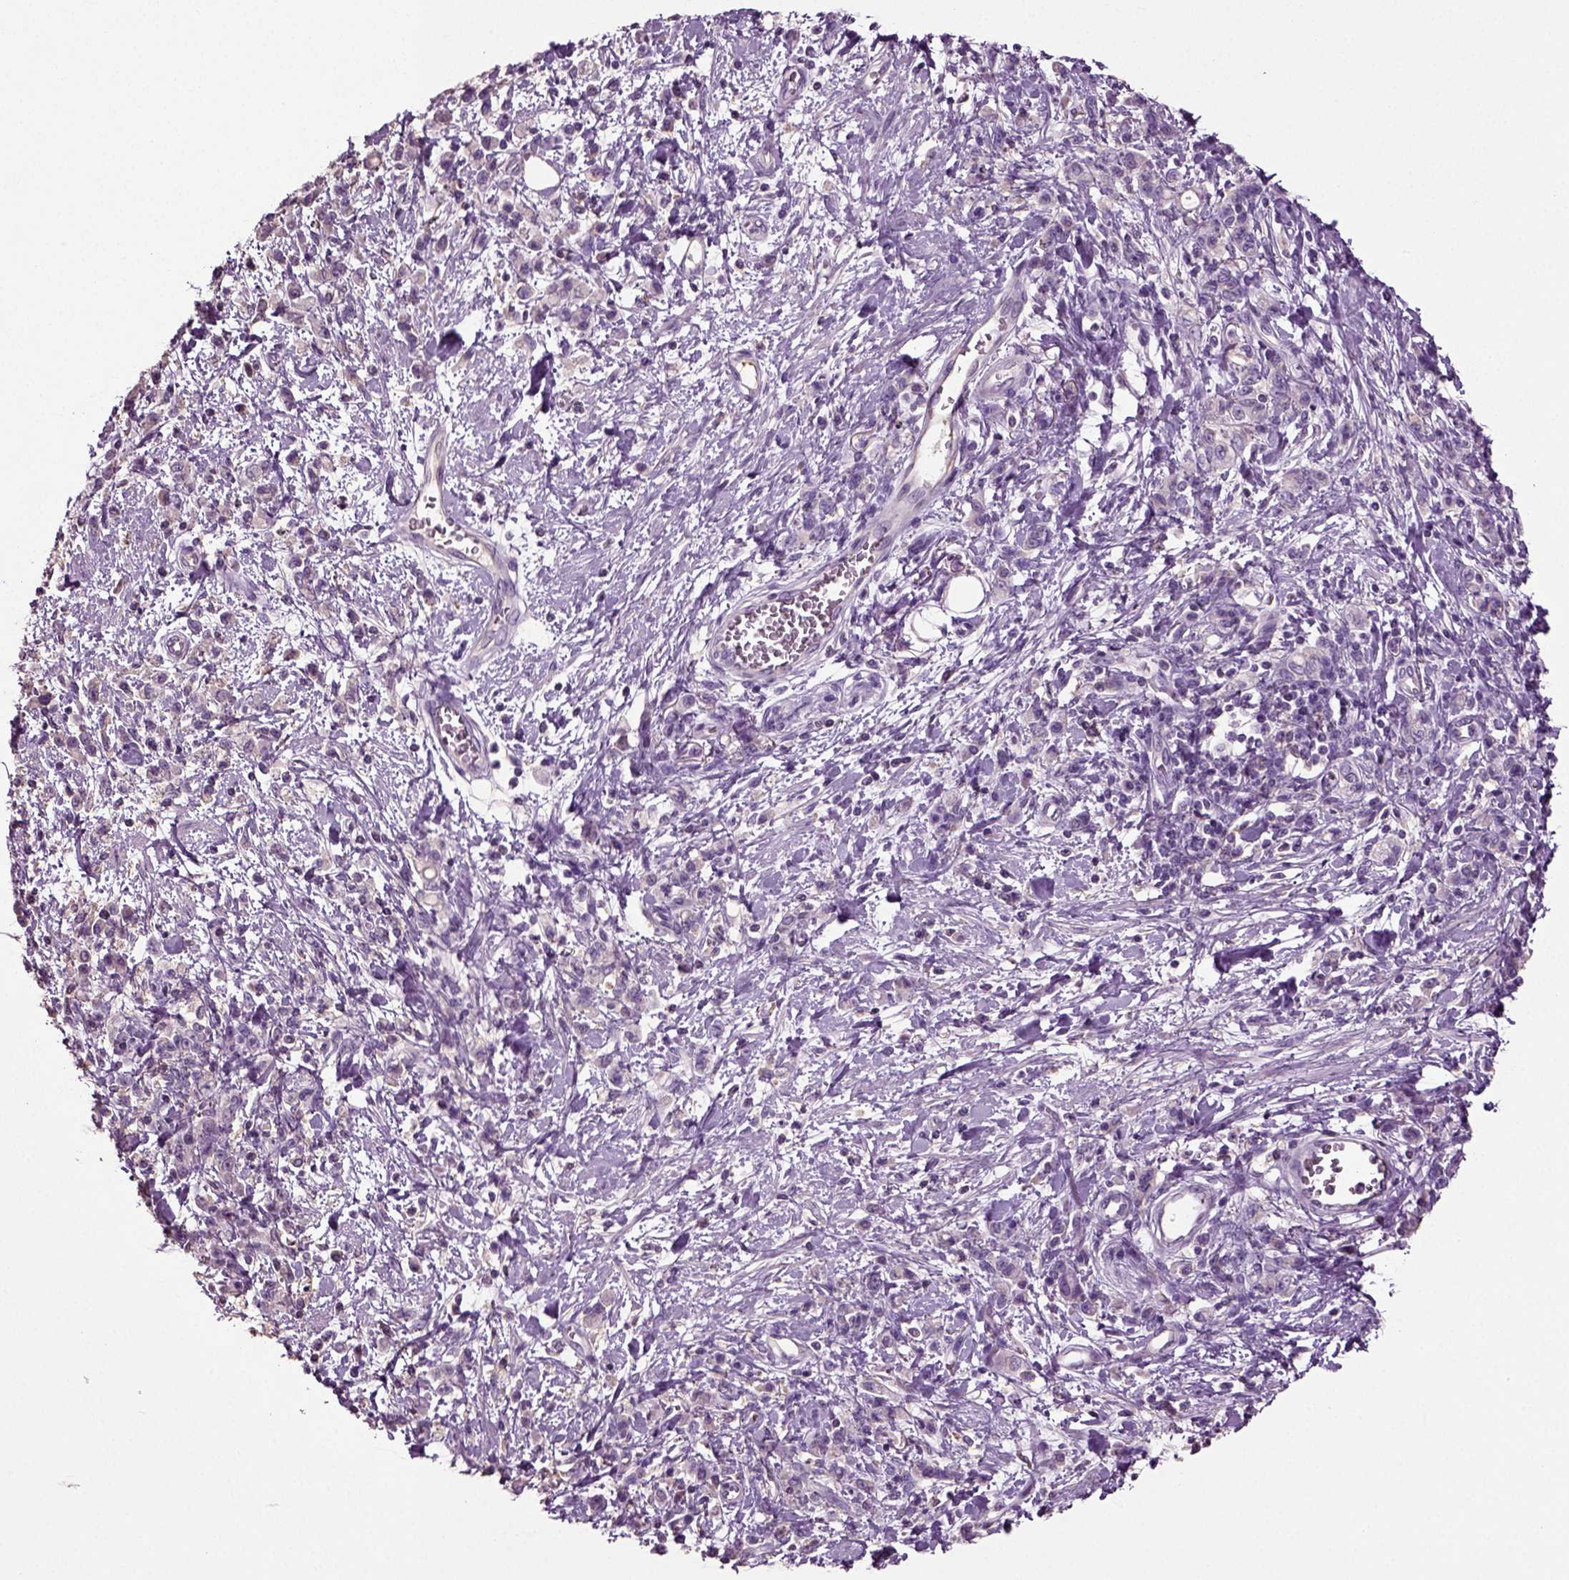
{"staining": {"intensity": "negative", "quantity": "none", "location": "none"}, "tissue": "stomach cancer", "cell_type": "Tumor cells", "image_type": "cancer", "snomed": [{"axis": "morphology", "description": "Adenocarcinoma, NOS"}, {"axis": "topography", "description": "Stomach"}], "caption": "A histopathology image of human adenocarcinoma (stomach) is negative for staining in tumor cells.", "gene": "DEFB118", "patient": {"sex": "male", "age": 77}}